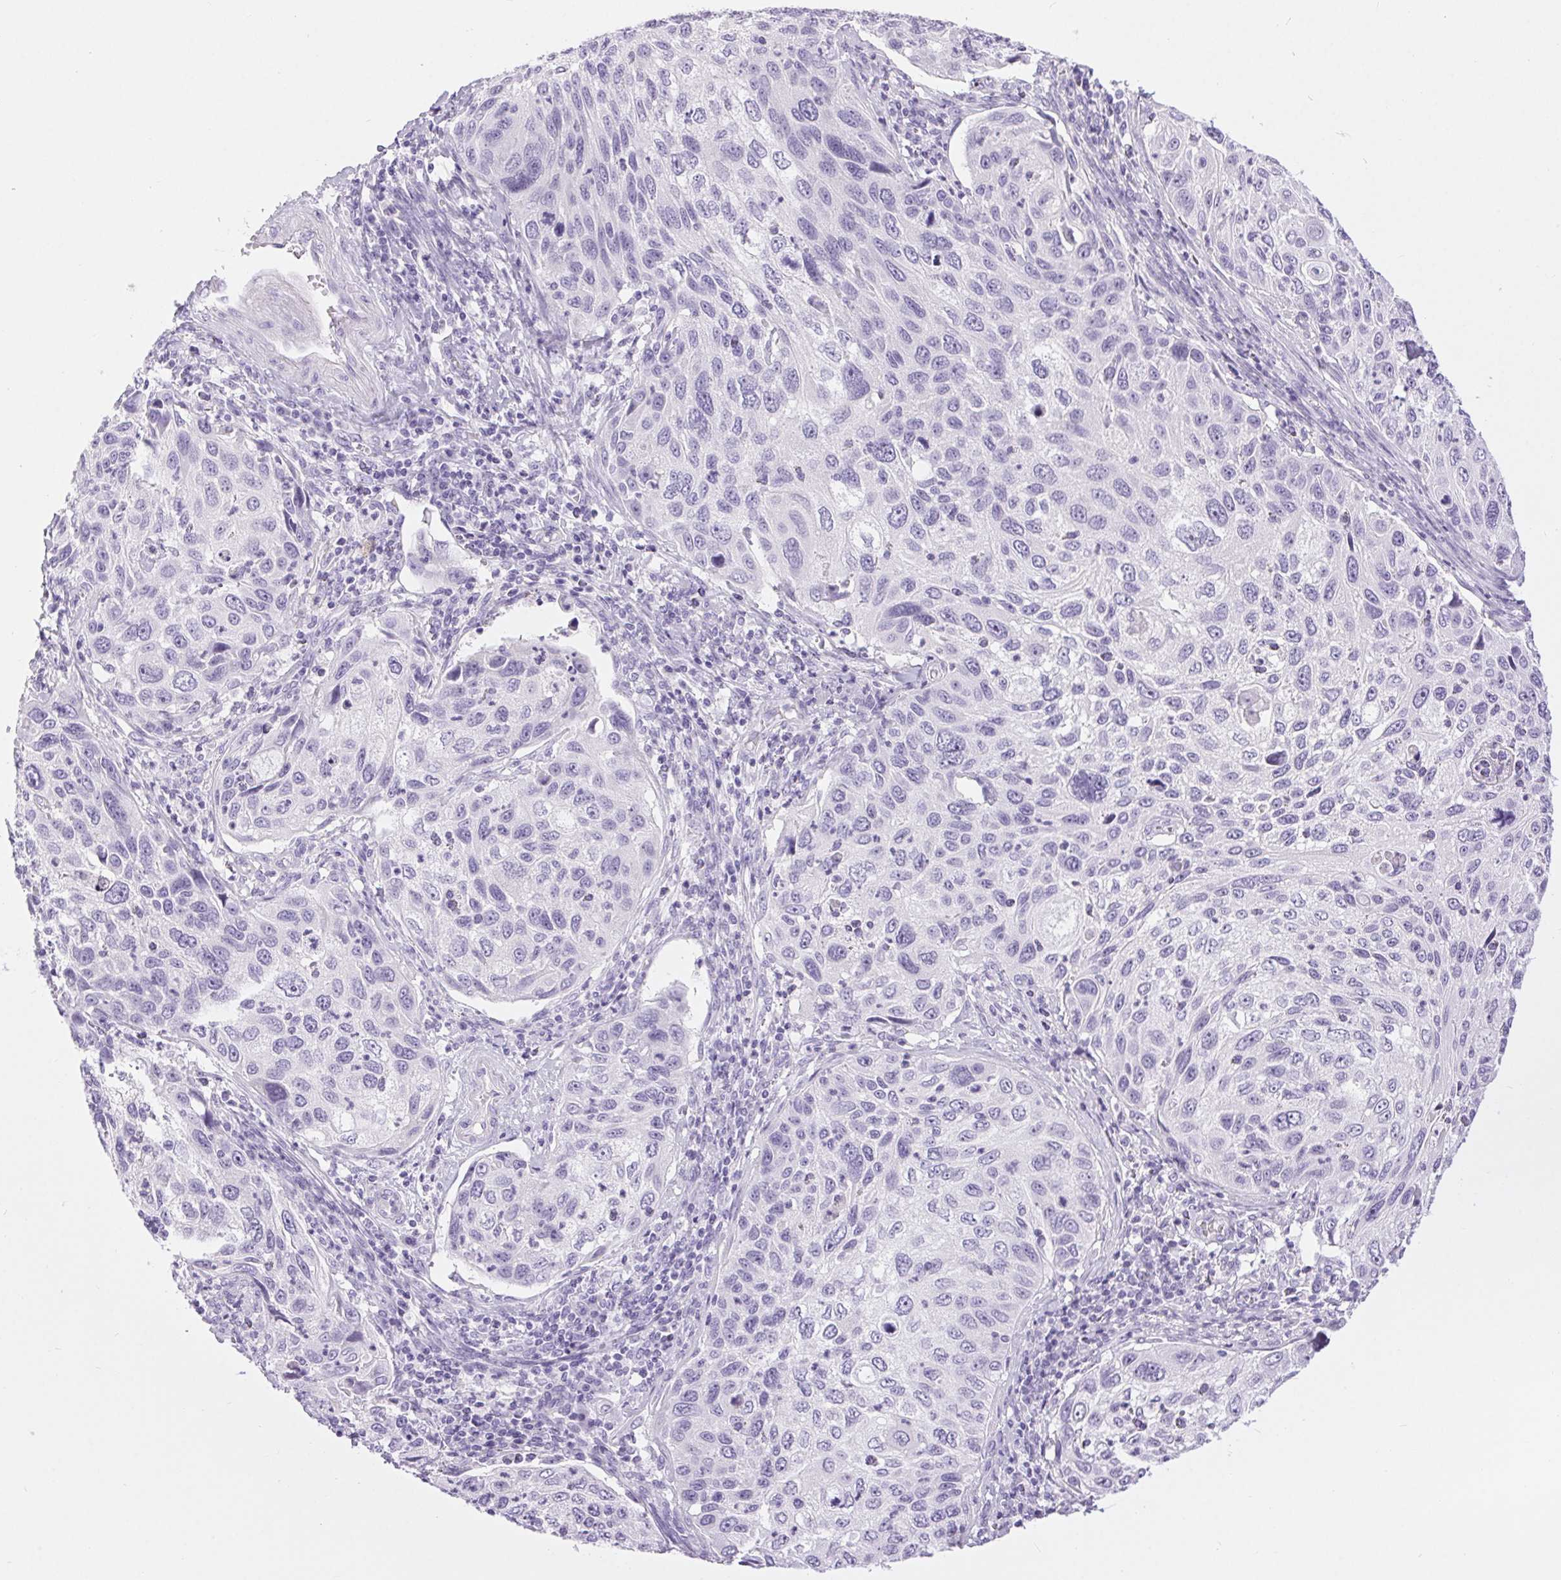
{"staining": {"intensity": "negative", "quantity": "none", "location": "none"}, "tissue": "cervical cancer", "cell_type": "Tumor cells", "image_type": "cancer", "snomed": [{"axis": "morphology", "description": "Squamous cell carcinoma, NOS"}, {"axis": "topography", "description": "Cervix"}], "caption": "A photomicrograph of human squamous cell carcinoma (cervical) is negative for staining in tumor cells.", "gene": "XDH", "patient": {"sex": "female", "age": 70}}